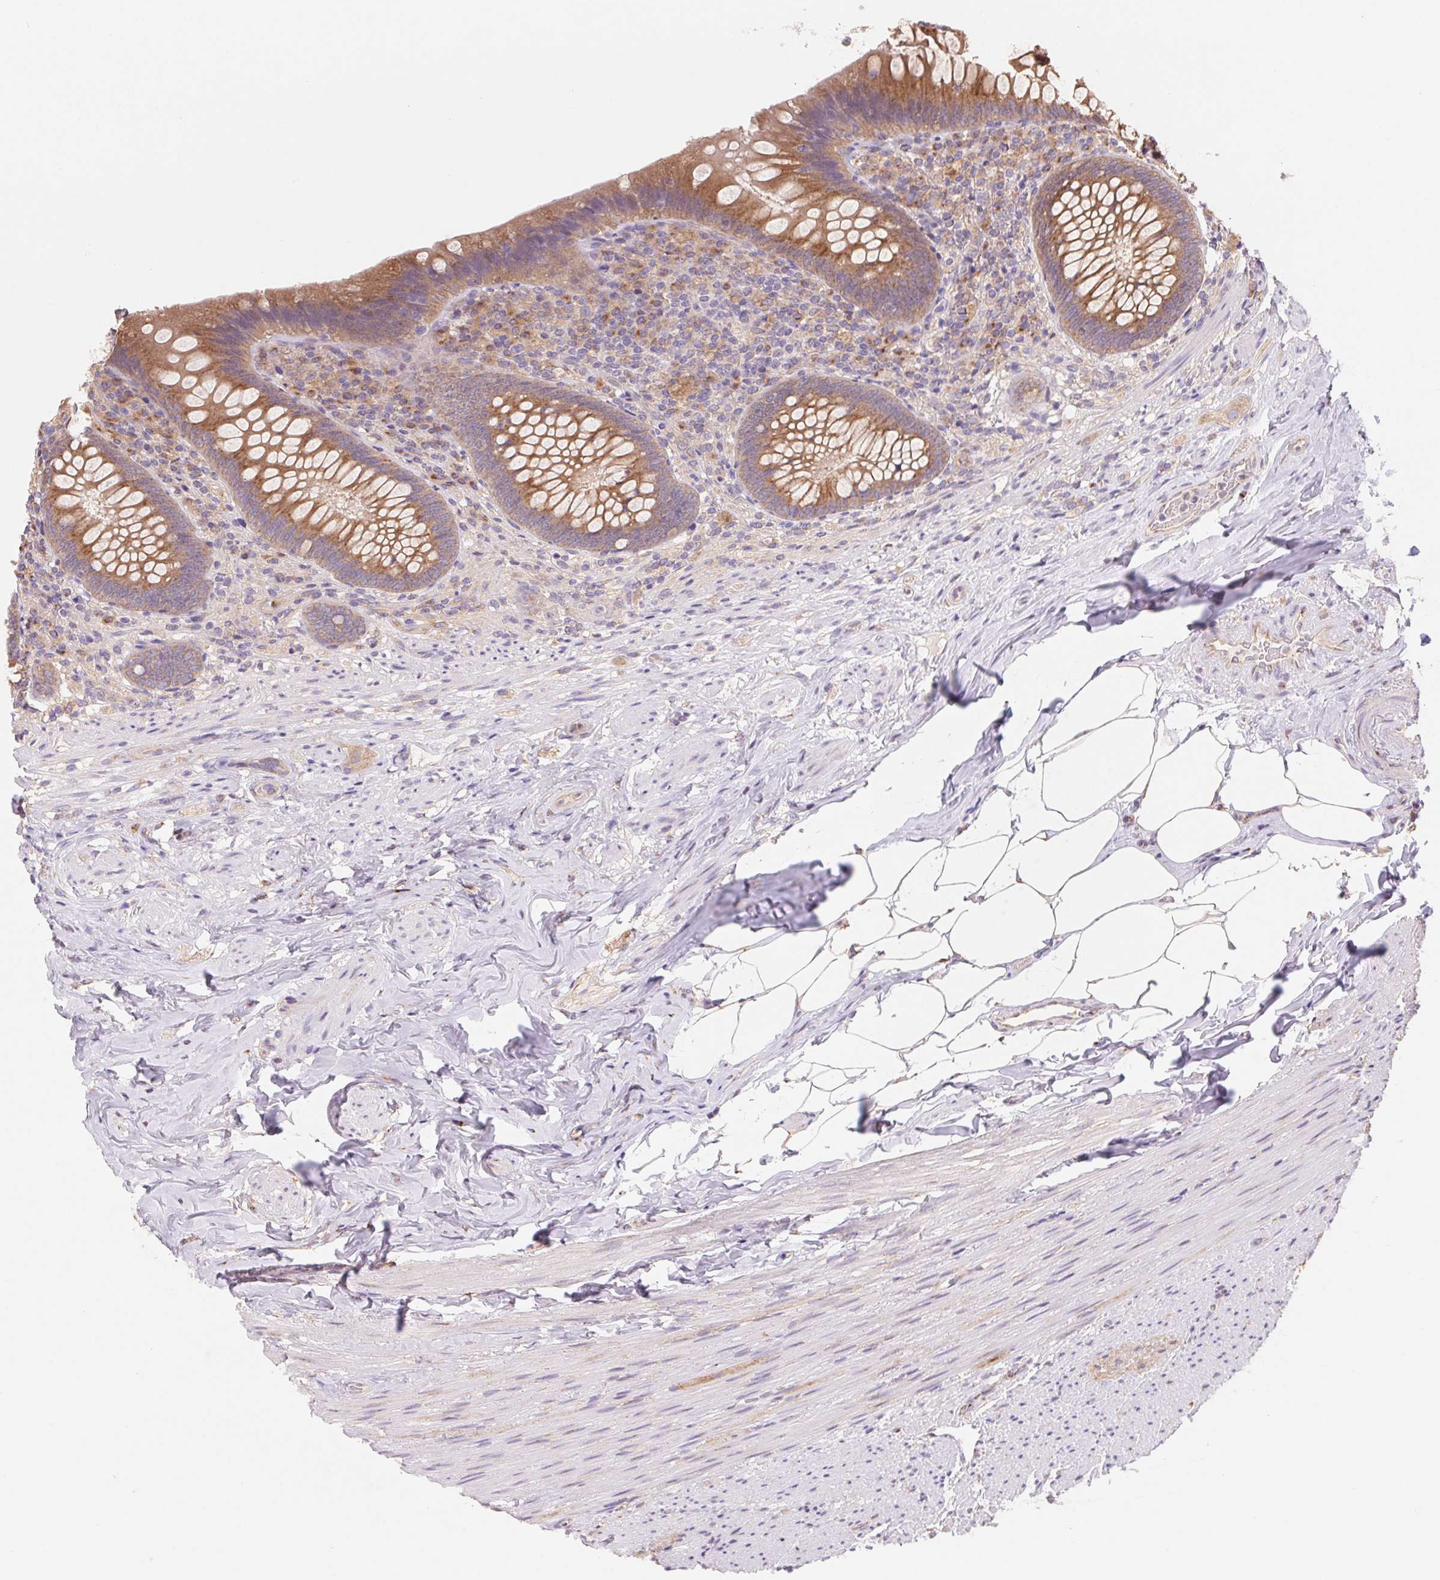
{"staining": {"intensity": "moderate", "quantity": ">75%", "location": "cytoplasmic/membranous"}, "tissue": "appendix", "cell_type": "Glandular cells", "image_type": "normal", "snomed": [{"axis": "morphology", "description": "Normal tissue, NOS"}, {"axis": "topography", "description": "Appendix"}], "caption": "DAB immunohistochemical staining of normal appendix demonstrates moderate cytoplasmic/membranous protein staining in approximately >75% of glandular cells. The protein is shown in brown color, while the nuclei are stained blue.", "gene": "RAB1A", "patient": {"sex": "male", "age": 47}}